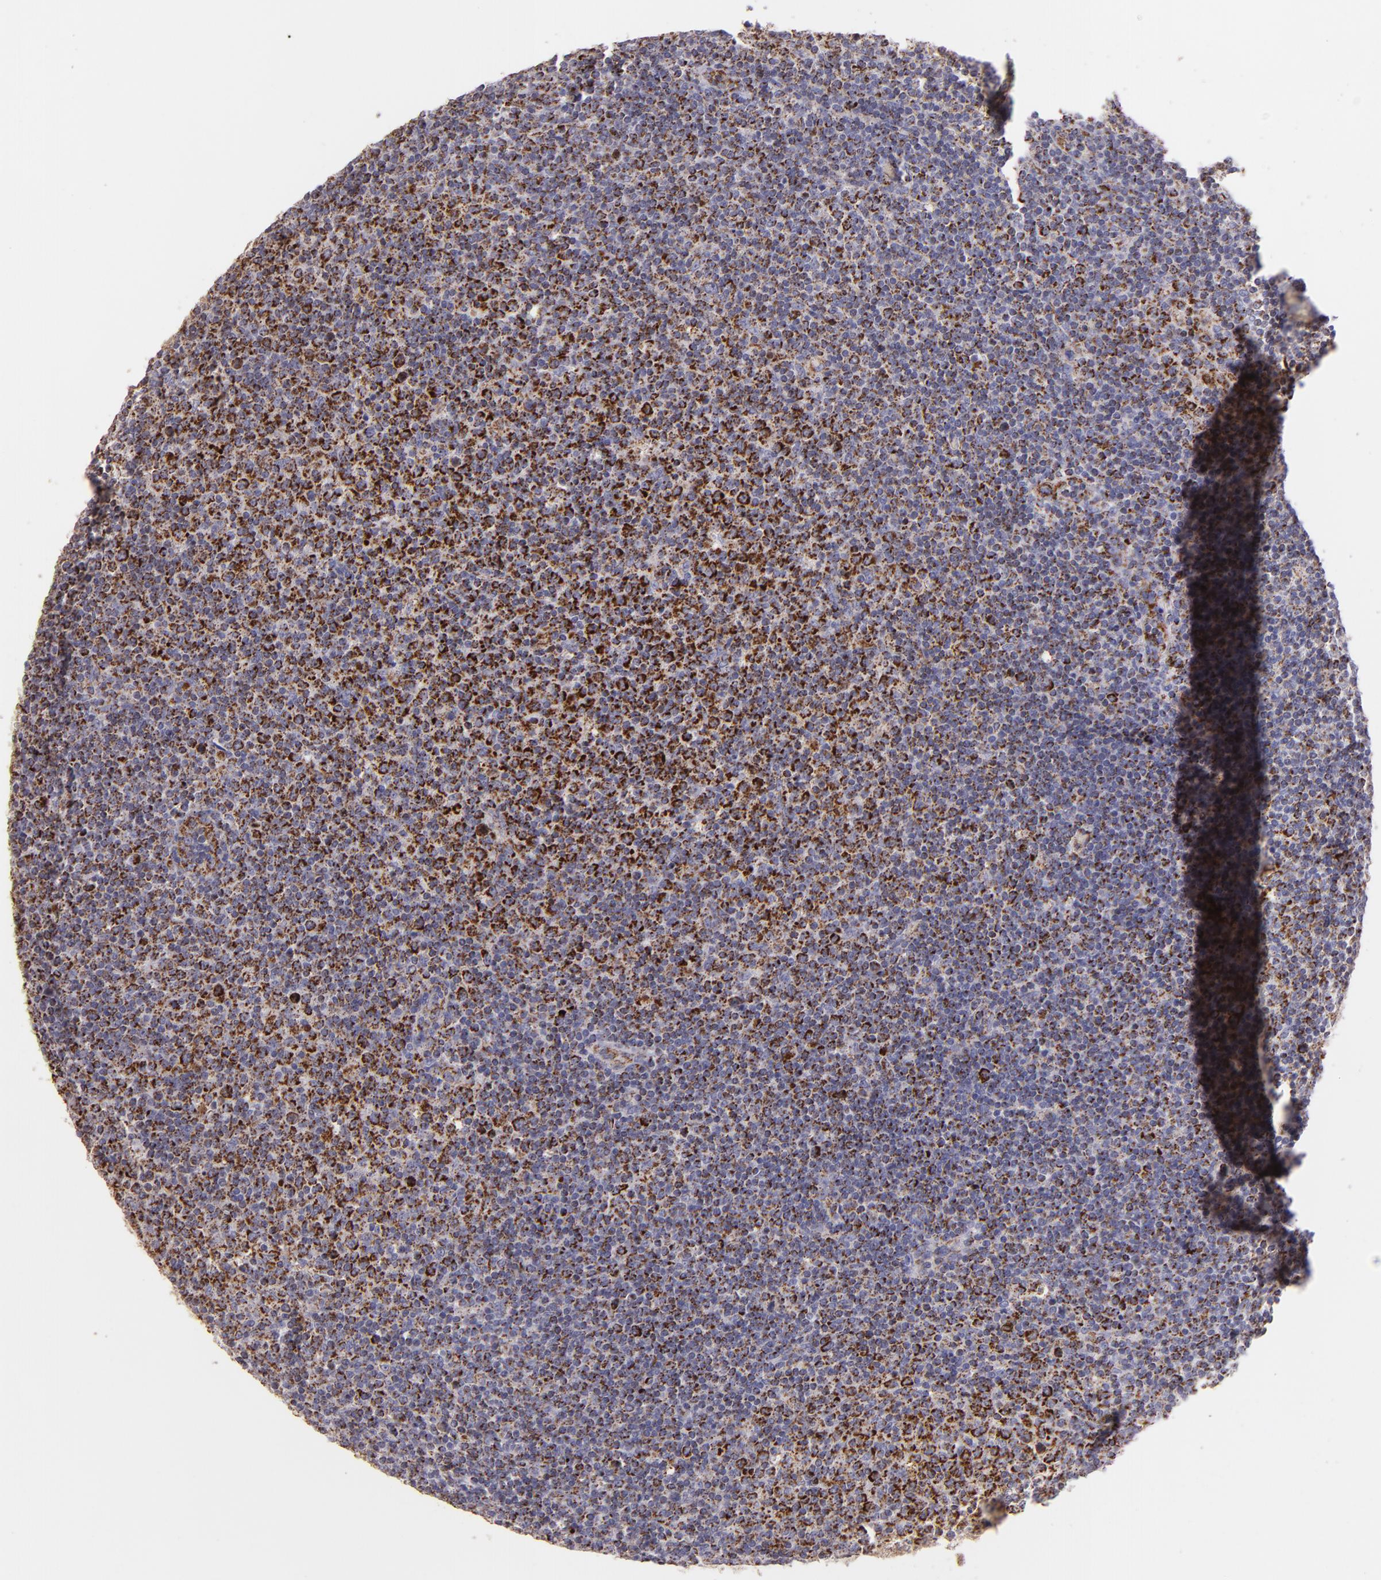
{"staining": {"intensity": "moderate", "quantity": "25%-75%", "location": "cytoplasmic/membranous"}, "tissue": "lymphoma", "cell_type": "Tumor cells", "image_type": "cancer", "snomed": [{"axis": "morphology", "description": "Malignant lymphoma, non-Hodgkin's type, Low grade"}, {"axis": "topography", "description": "Lymph node"}], "caption": "A high-resolution histopathology image shows immunohistochemistry staining of low-grade malignant lymphoma, non-Hodgkin's type, which reveals moderate cytoplasmic/membranous expression in about 25%-75% of tumor cells. Using DAB (brown) and hematoxylin (blue) stains, captured at high magnification using brightfield microscopy.", "gene": "HSPD1", "patient": {"sex": "male", "age": 70}}